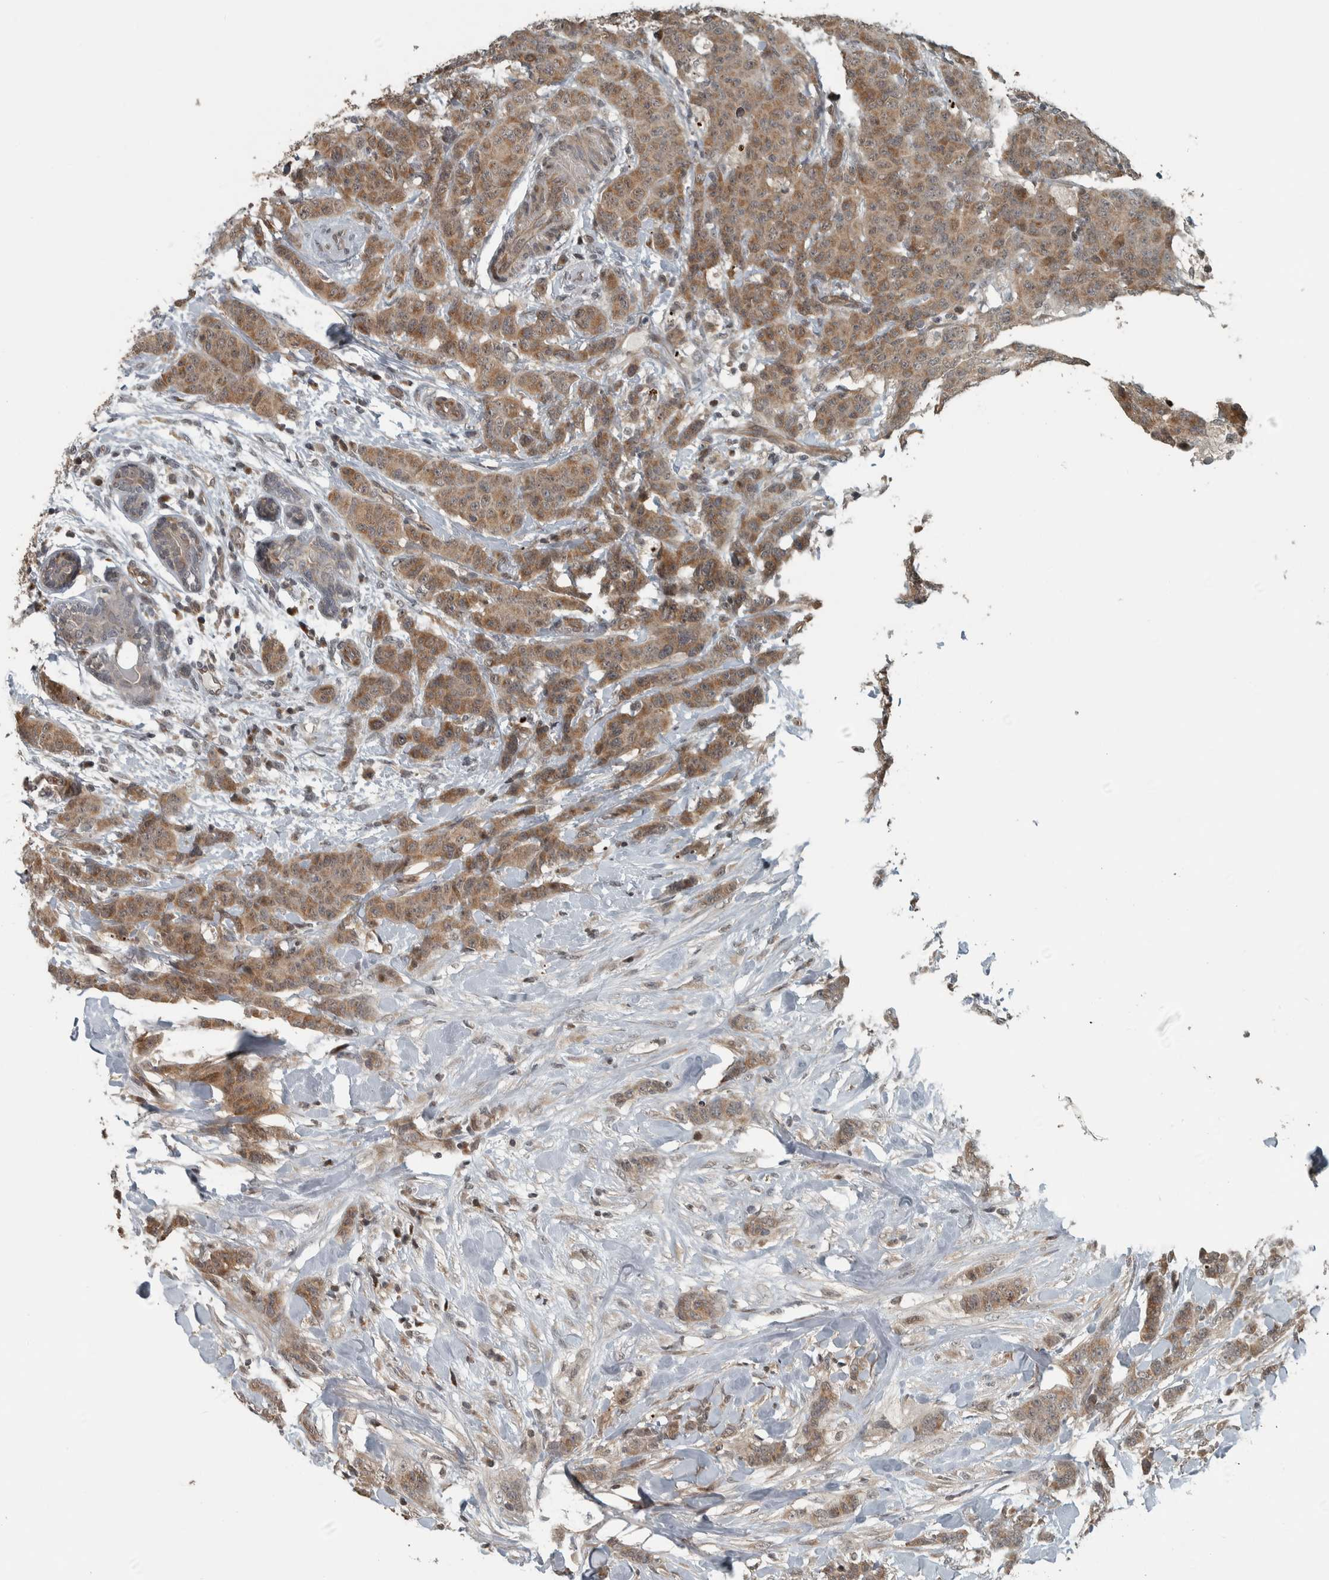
{"staining": {"intensity": "moderate", "quantity": ">75%", "location": "cytoplasmic/membranous"}, "tissue": "breast cancer", "cell_type": "Tumor cells", "image_type": "cancer", "snomed": [{"axis": "morphology", "description": "Normal tissue, NOS"}, {"axis": "morphology", "description": "Duct carcinoma"}, {"axis": "topography", "description": "Breast"}], "caption": "This photomicrograph demonstrates immunohistochemistry (IHC) staining of breast cancer (invasive ductal carcinoma), with medium moderate cytoplasmic/membranous positivity in about >75% of tumor cells.", "gene": "NAPG", "patient": {"sex": "female", "age": 40}}